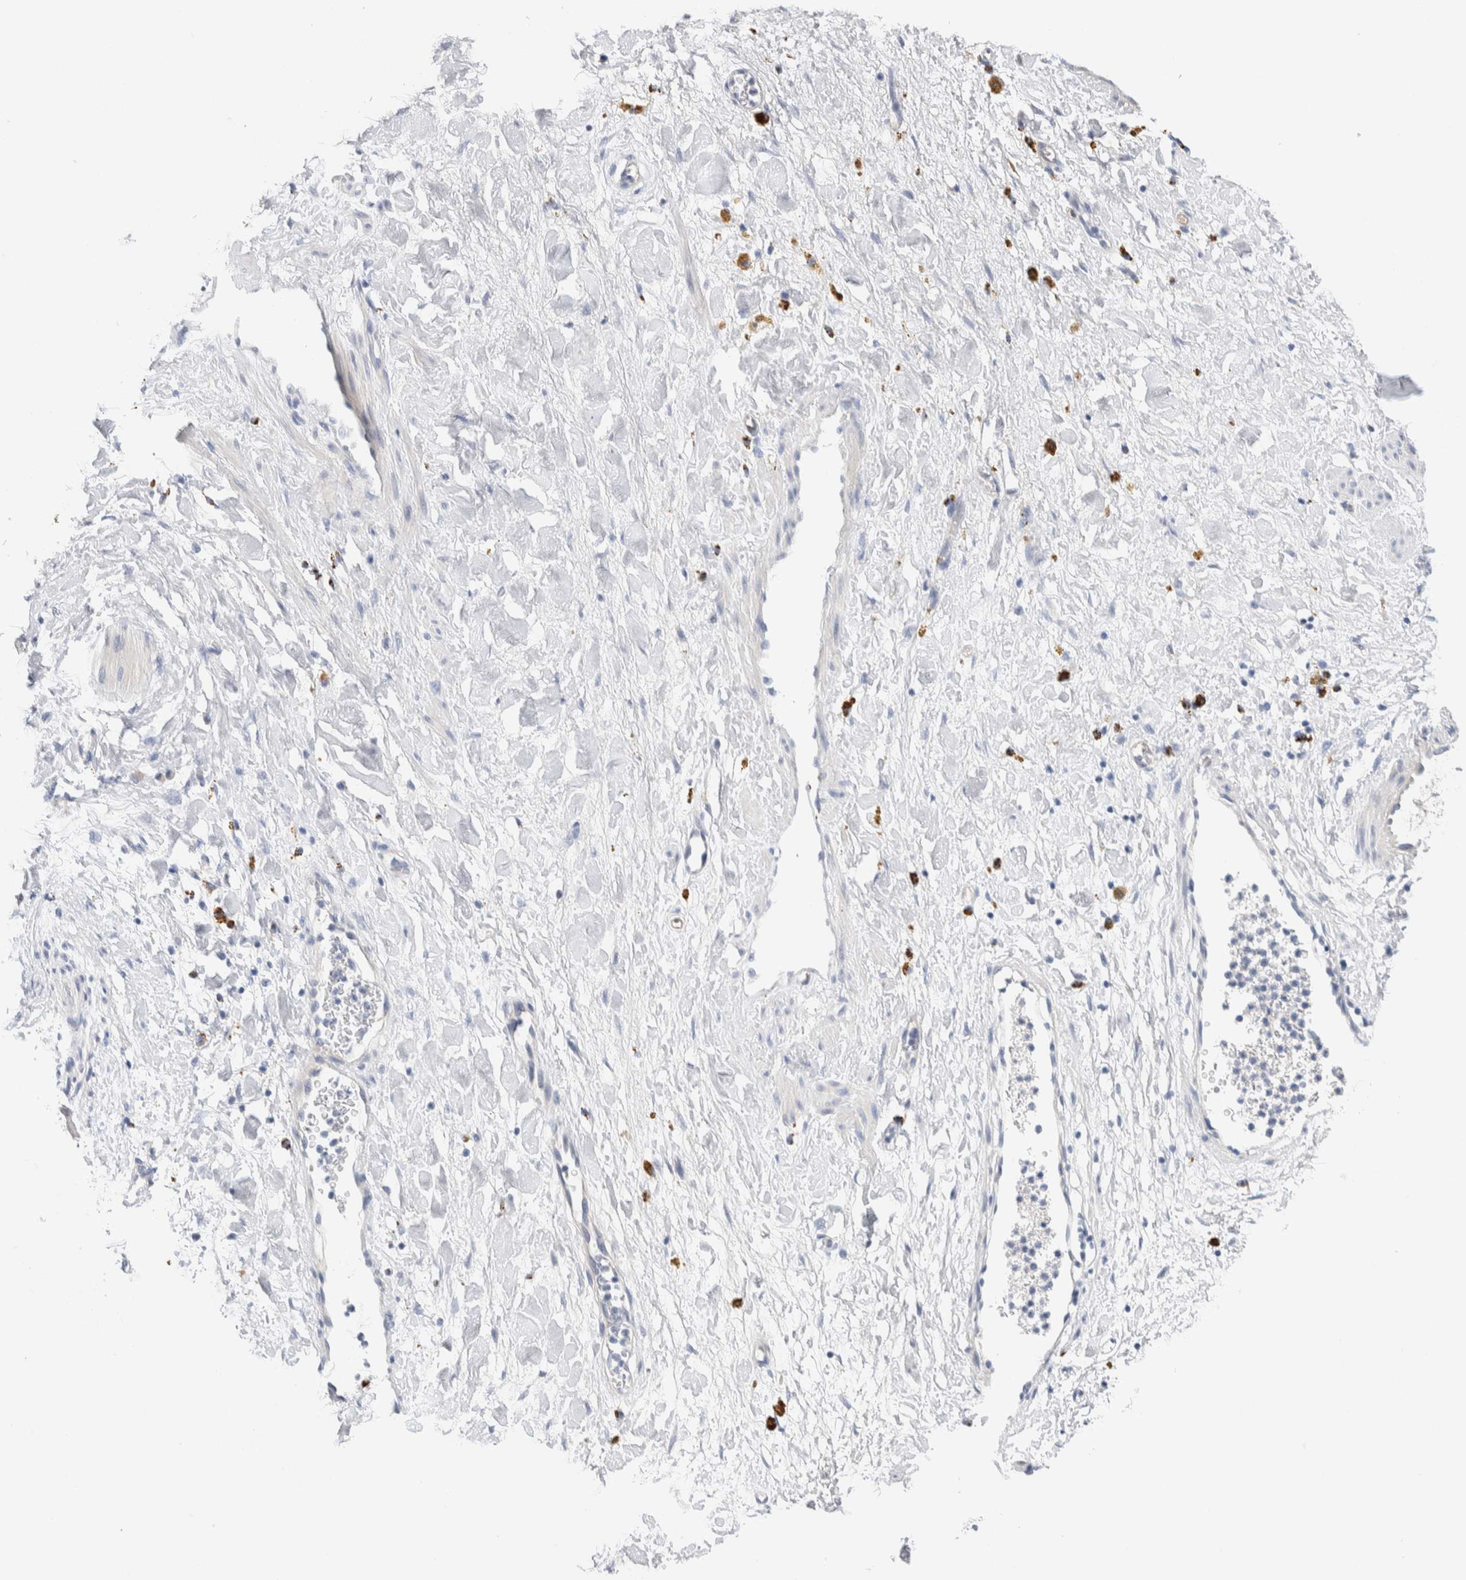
{"staining": {"intensity": "negative", "quantity": "none", "location": "none"}, "tissue": "adipose tissue", "cell_type": "Adipocytes", "image_type": "normal", "snomed": [{"axis": "morphology", "description": "Normal tissue, NOS"}, {"axis": "topography", "description": "Kidney"}, {"axis": "topography", "description": "Peripheral nerve tissue"}], "caption": "Immunohistochemistry (IHC) of normal adipose tissue exhibits no staining in adipocytes. (Immunohistochemistry, brightfield microscopy, high magnification).", "gene": "METRNL", "patient": {"sex": "male", "age": 7}}